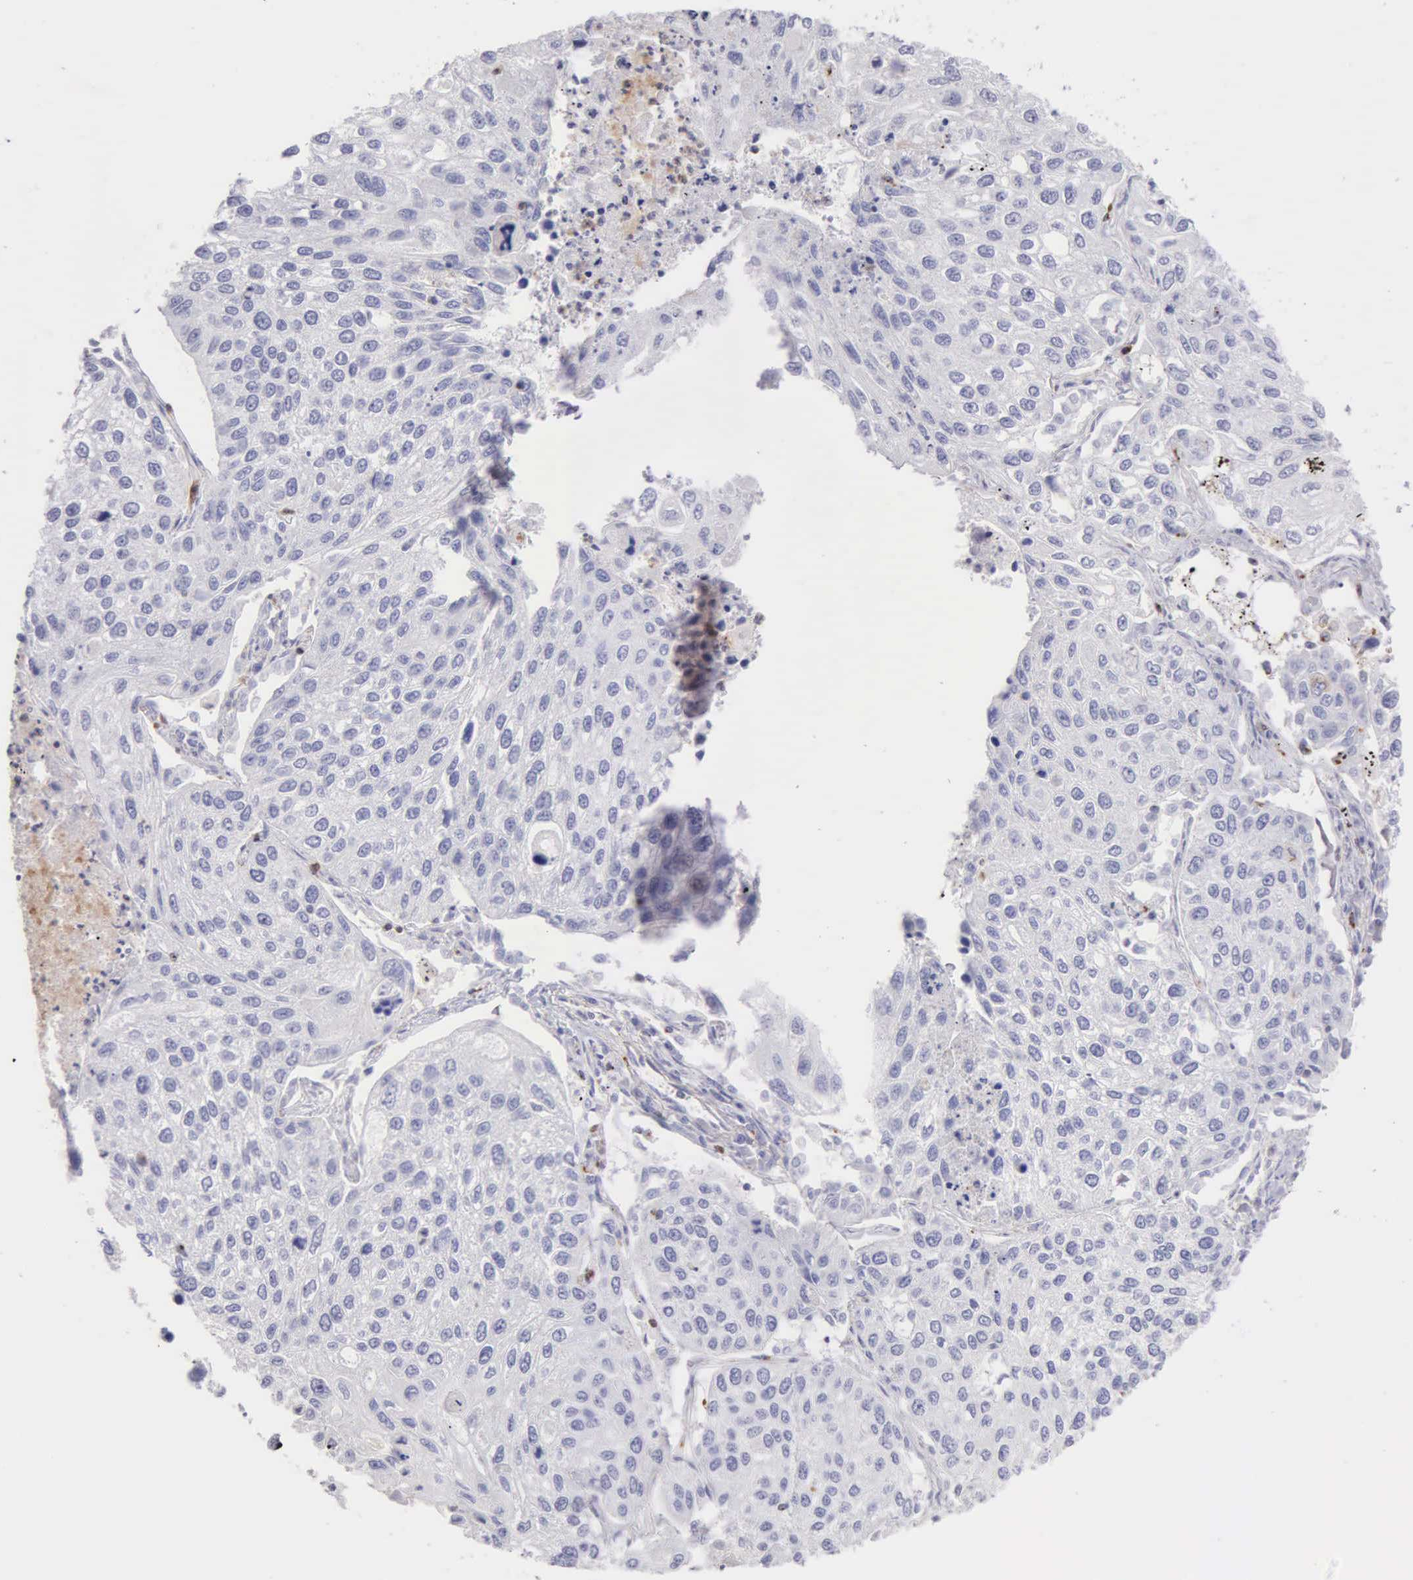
{"staining": {"intensity": "negative", "quantity": "none", "location": "none"}, "tissue": "lung cancer", "cell_type": "Tumor cells", "image_type": "cancer", "snomed": [{"axis": "morphology", "description": "Squamous cell carcinoma, NOS"}, {"axis": "topography", "description": "Lung"}], "caption": "A high-resolution histopathology image shows immunohistochemistry (IHC) staining of lung cancer (squamous cell carcinoma), which exhibits no significant positivity in tumor cells. (DAB immunohistochemistry, high magnification).", "gene": "SRGN", "patient": {"sex": "male", "age": 75}}